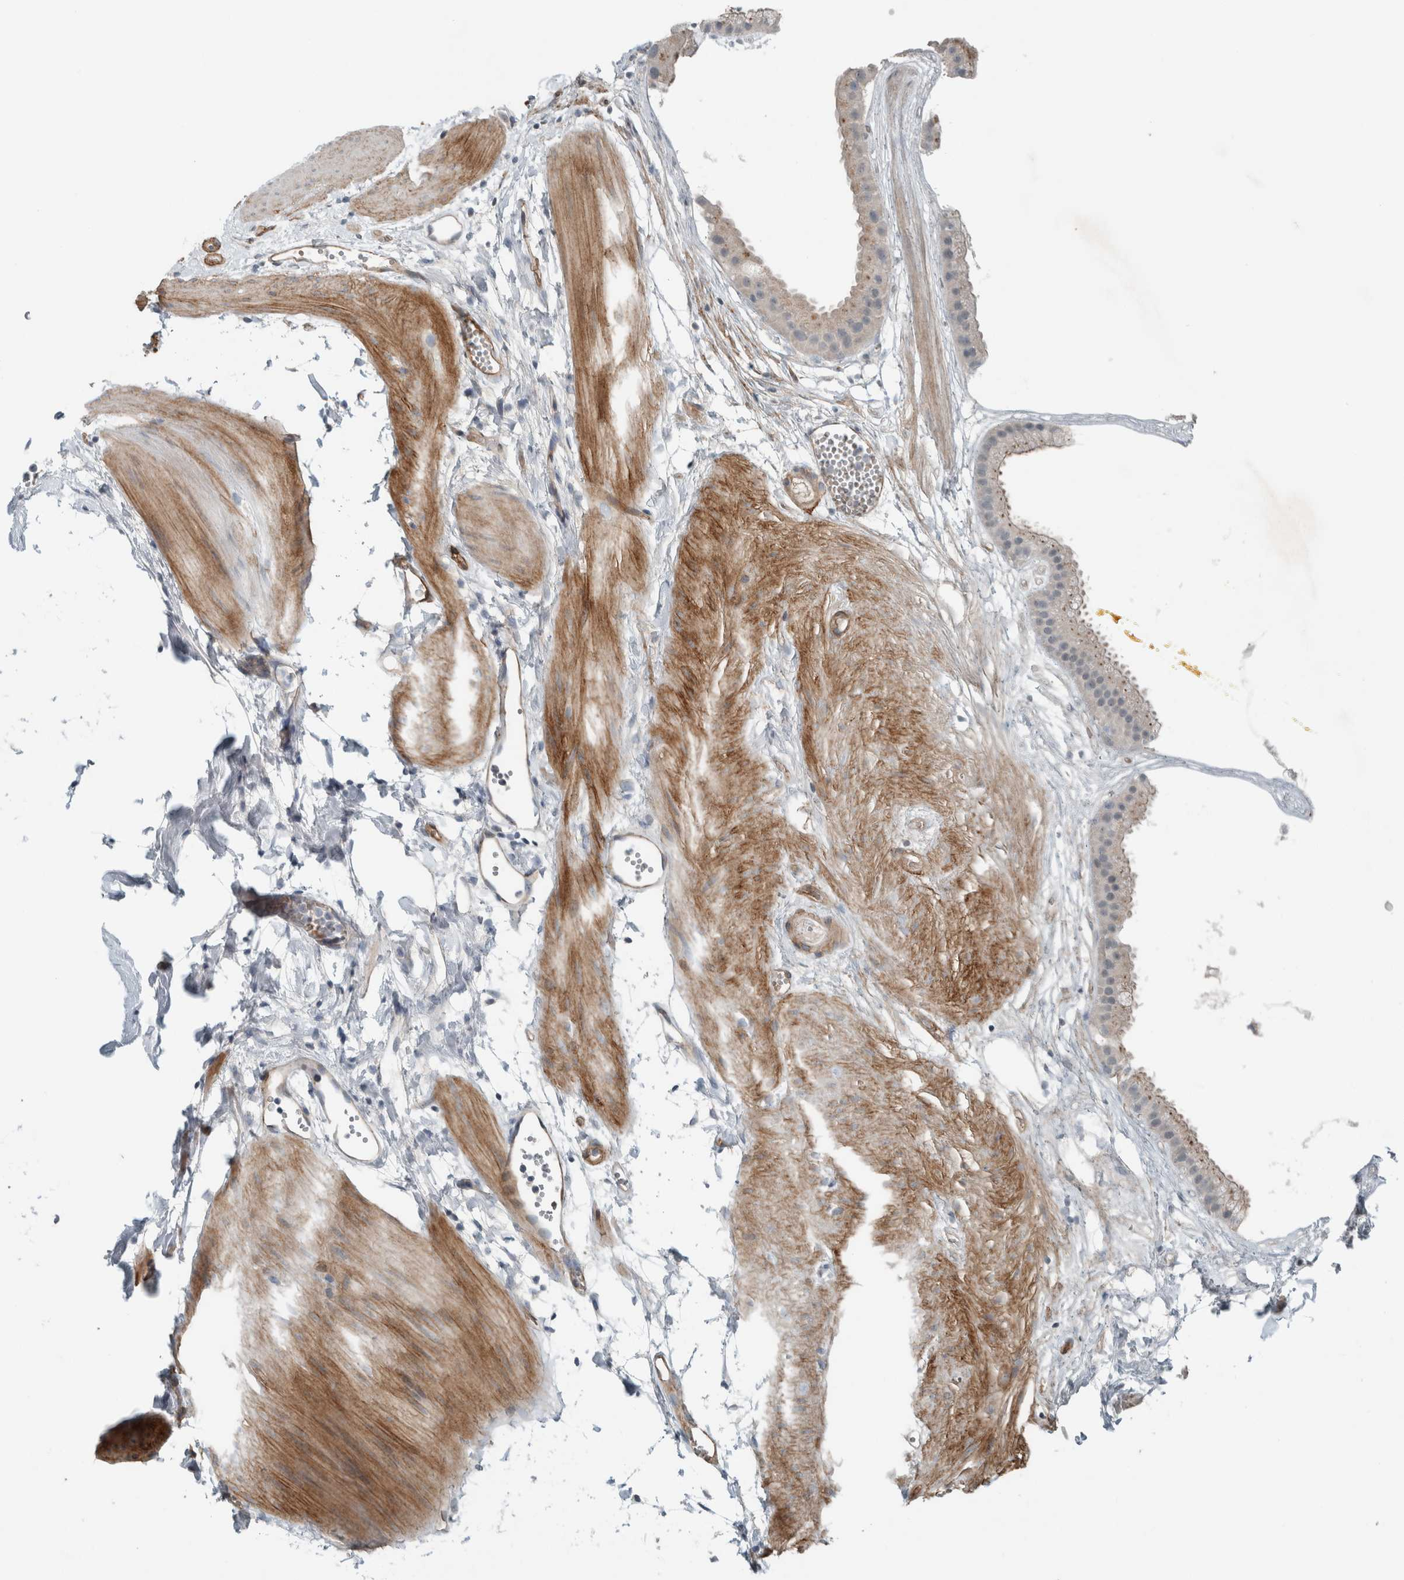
{"staining": {"intensity": "moderate", "quantity": "<25%", "location": "cytoplasmic/membranous"}, "tissue": "gallbladder", "cell_type": "Glandular cells", "image_type": "normal", "snomed": [{"axis": "morphology", "description": "Normal tissue, NOS"}, {"axis": "topography", "description": "Gallbladder"}], "caption": "Immunohistochemical staining of benign human gallbladder exhibits <25% levels of moderate cytoplasmic/membranous protein positivity in about <25% of glandular cells. (Brightfield microscopy of DAB IHC at high magnification).", "gene": "JADE2", "patient": {"sex": "female", "age": 64}}